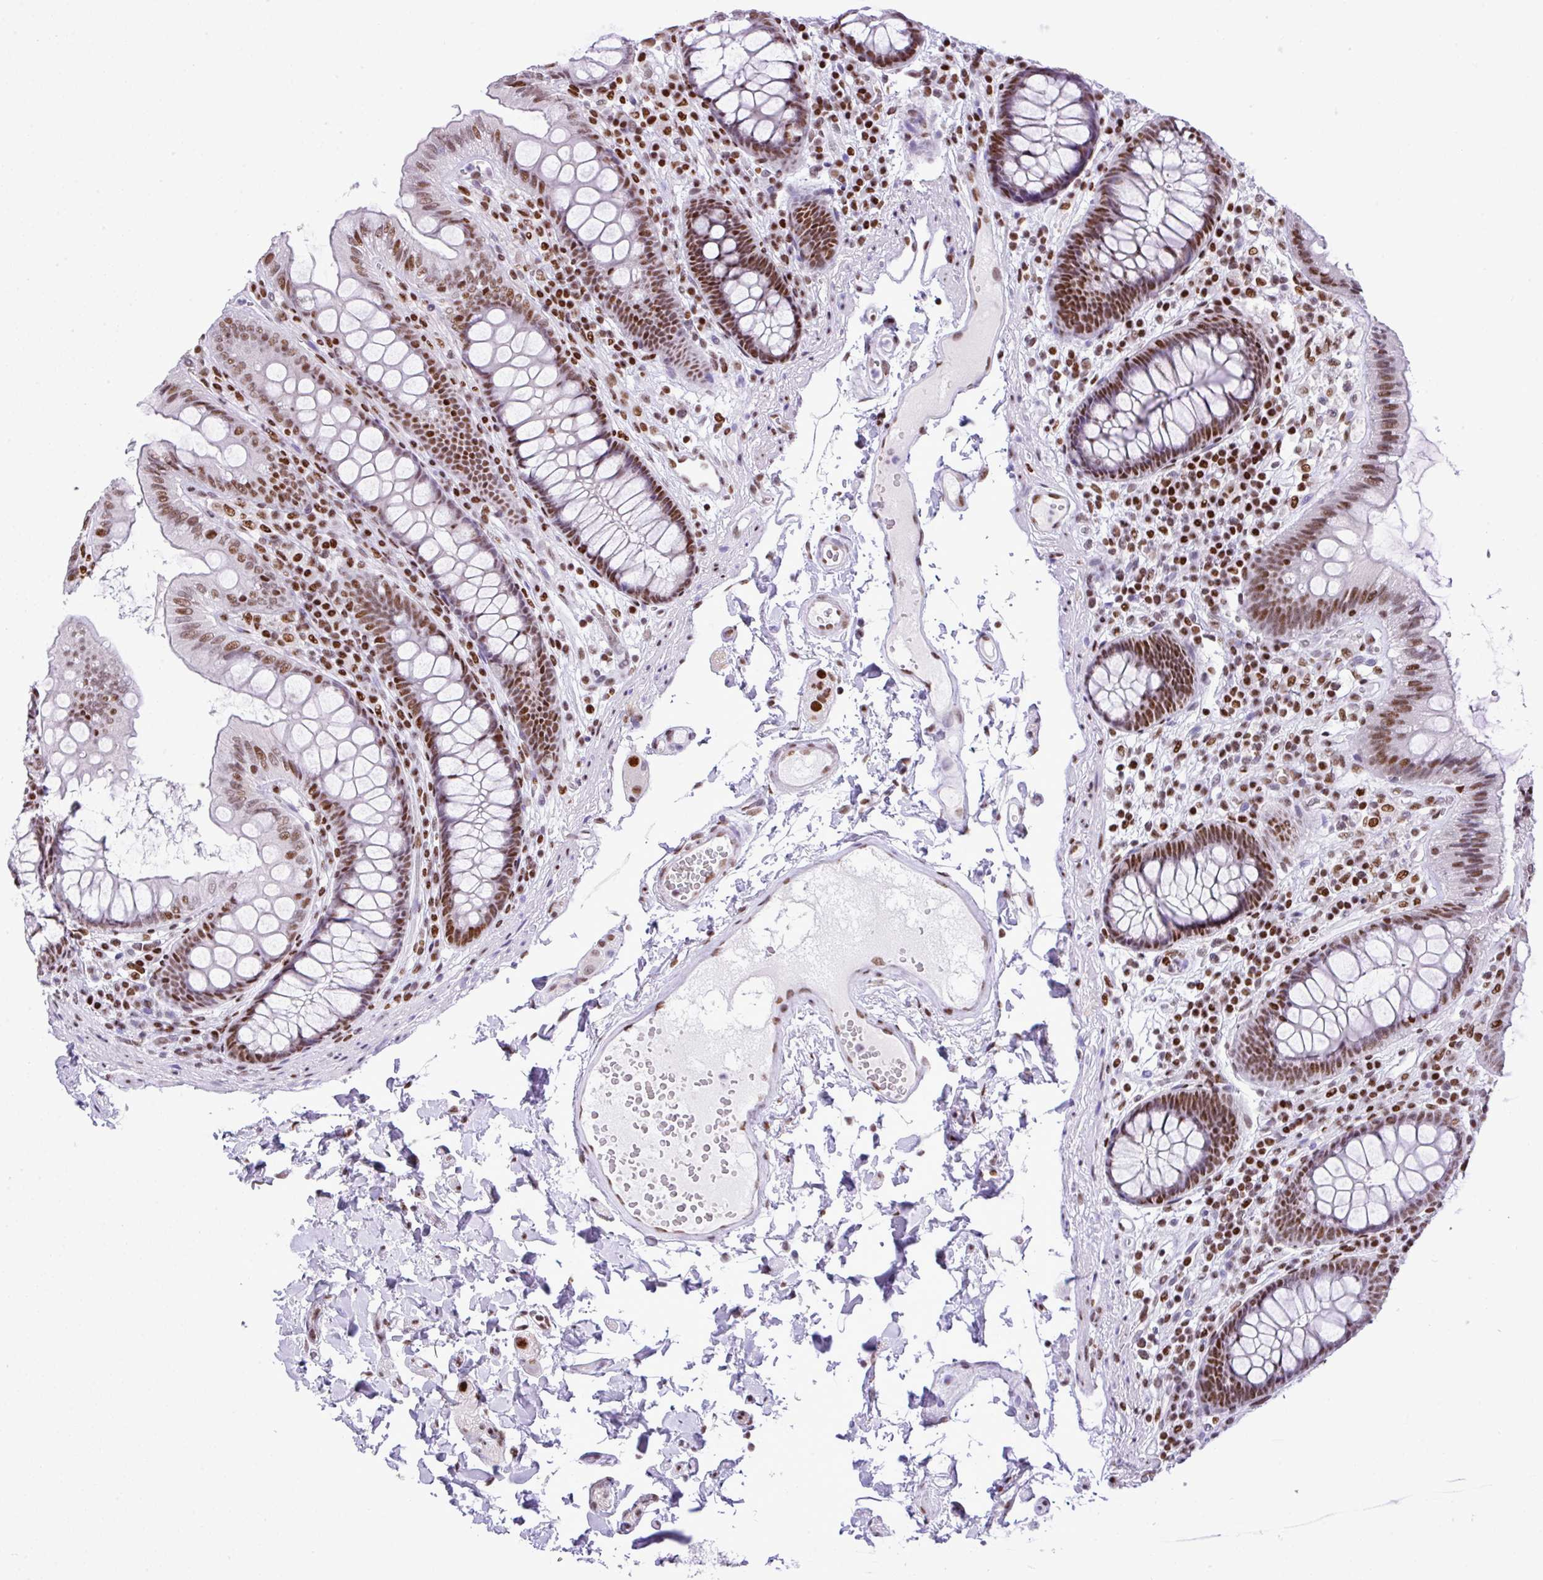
{"staining": {"intensity": "moderate", "quantity": ">75%", "location": "nuclear"}, "tissue": "colon", "cell_type": "Endothelial cells", "image_type": "normal", "snomed": [{"axis": "morphology", "description": "Normal tissue, NOS"}, {"axis": "topography", "description": "Colon"}], "caption": "Colon stained with IHC shows moderate nuclear positivity in approximately >75% of endothelial cells.", "gene": "RARG", "patient": {"sex": "male", "age": 84}}